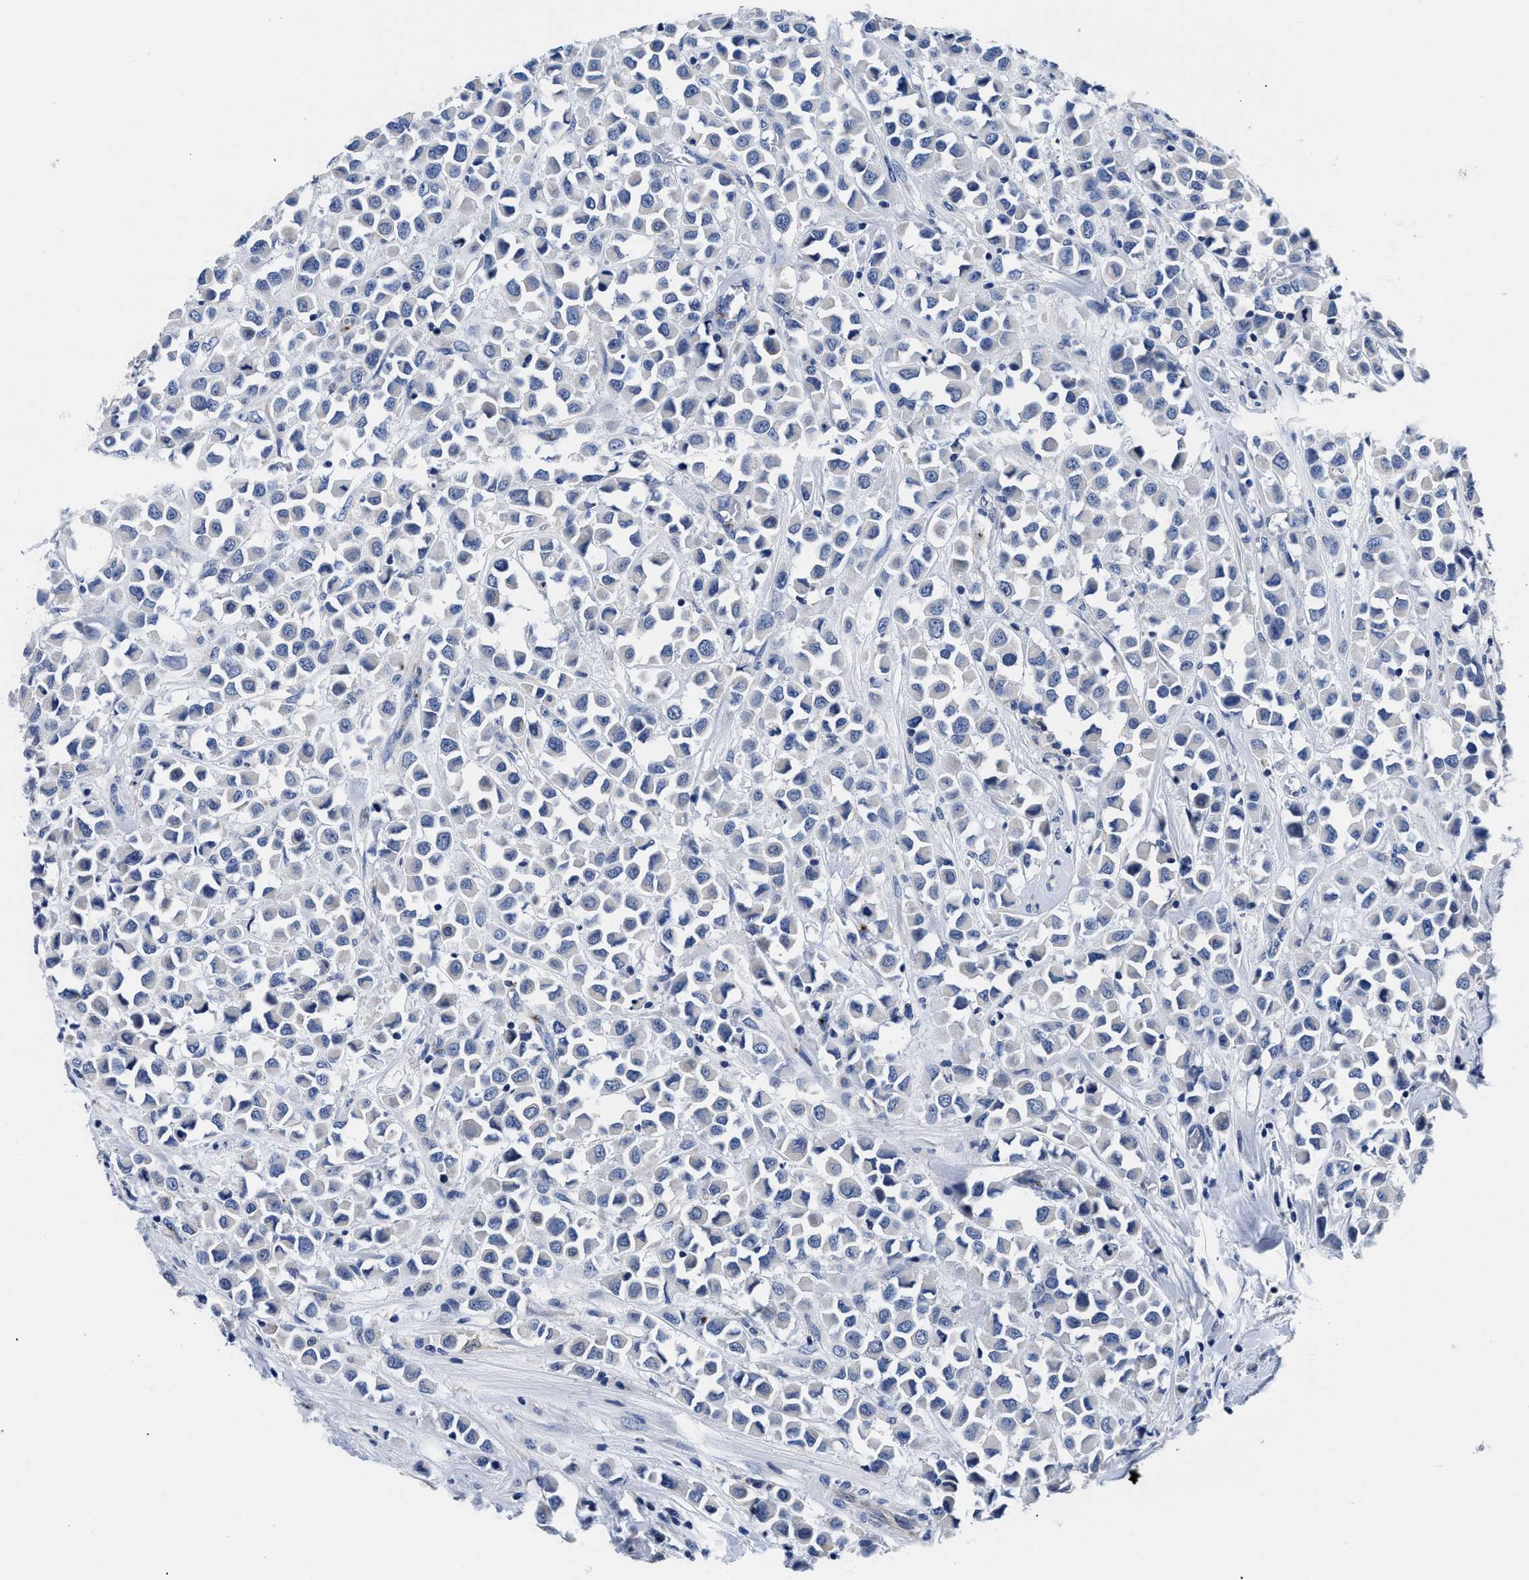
{"staining": {"intensity": "negative", "quantity": "none", "location": "none"}, "tissue": "breast cancer", "cell_type": "Tumor cells", "image_type": "cancer", "snomed": [{"axis": "morphology", "description": "Duct carcinoma"}, {"axis": "topography", "description": "Breast"}], "caption": "Tumor cells are negative for protein expression in human breast cancer (infiltrating ductal carcinoma).", "gene": "SLC35F1", "patient": {"sex": "female", "age": 61}}